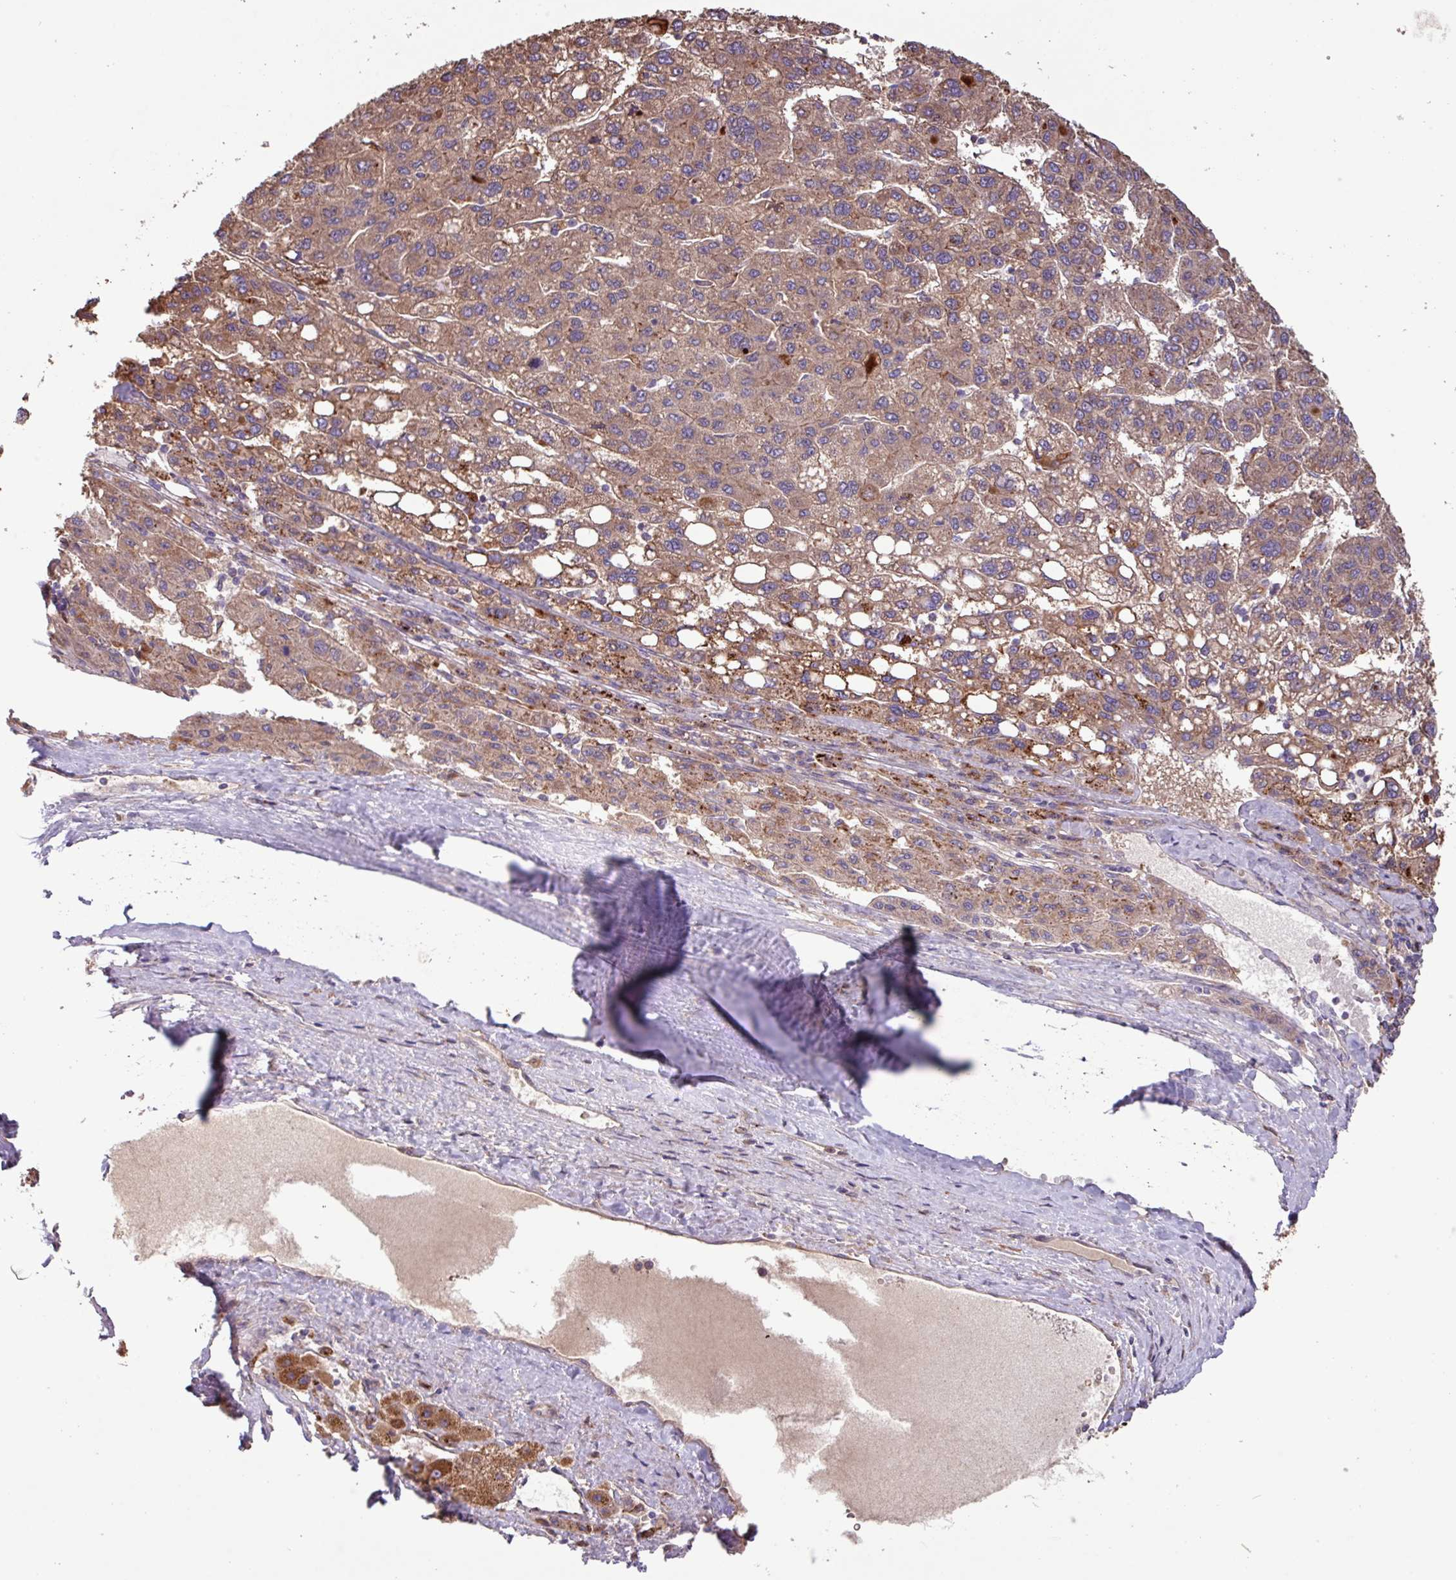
{"staining": {"intensity": "moderate", "quantity": ">75%", "location": "cytoplasmic/membranous"}, "tissue": "liver cancer", "cell_type": "Tumor cells", "image_type": "cancer", "snomed": [{"axis": "morphology", "description": "Carcinoma, Hepatocellular, NOS"}, {"axis": "topography", "description": "Liver"}], "caption": "Moderate cytoplasmic/membranous staining is identified in about >75% of tumor cells in hepatocellular carcinoma (liver).", "gene": "PTPRQ", "patient": {"sex": "female", "age": 82}}